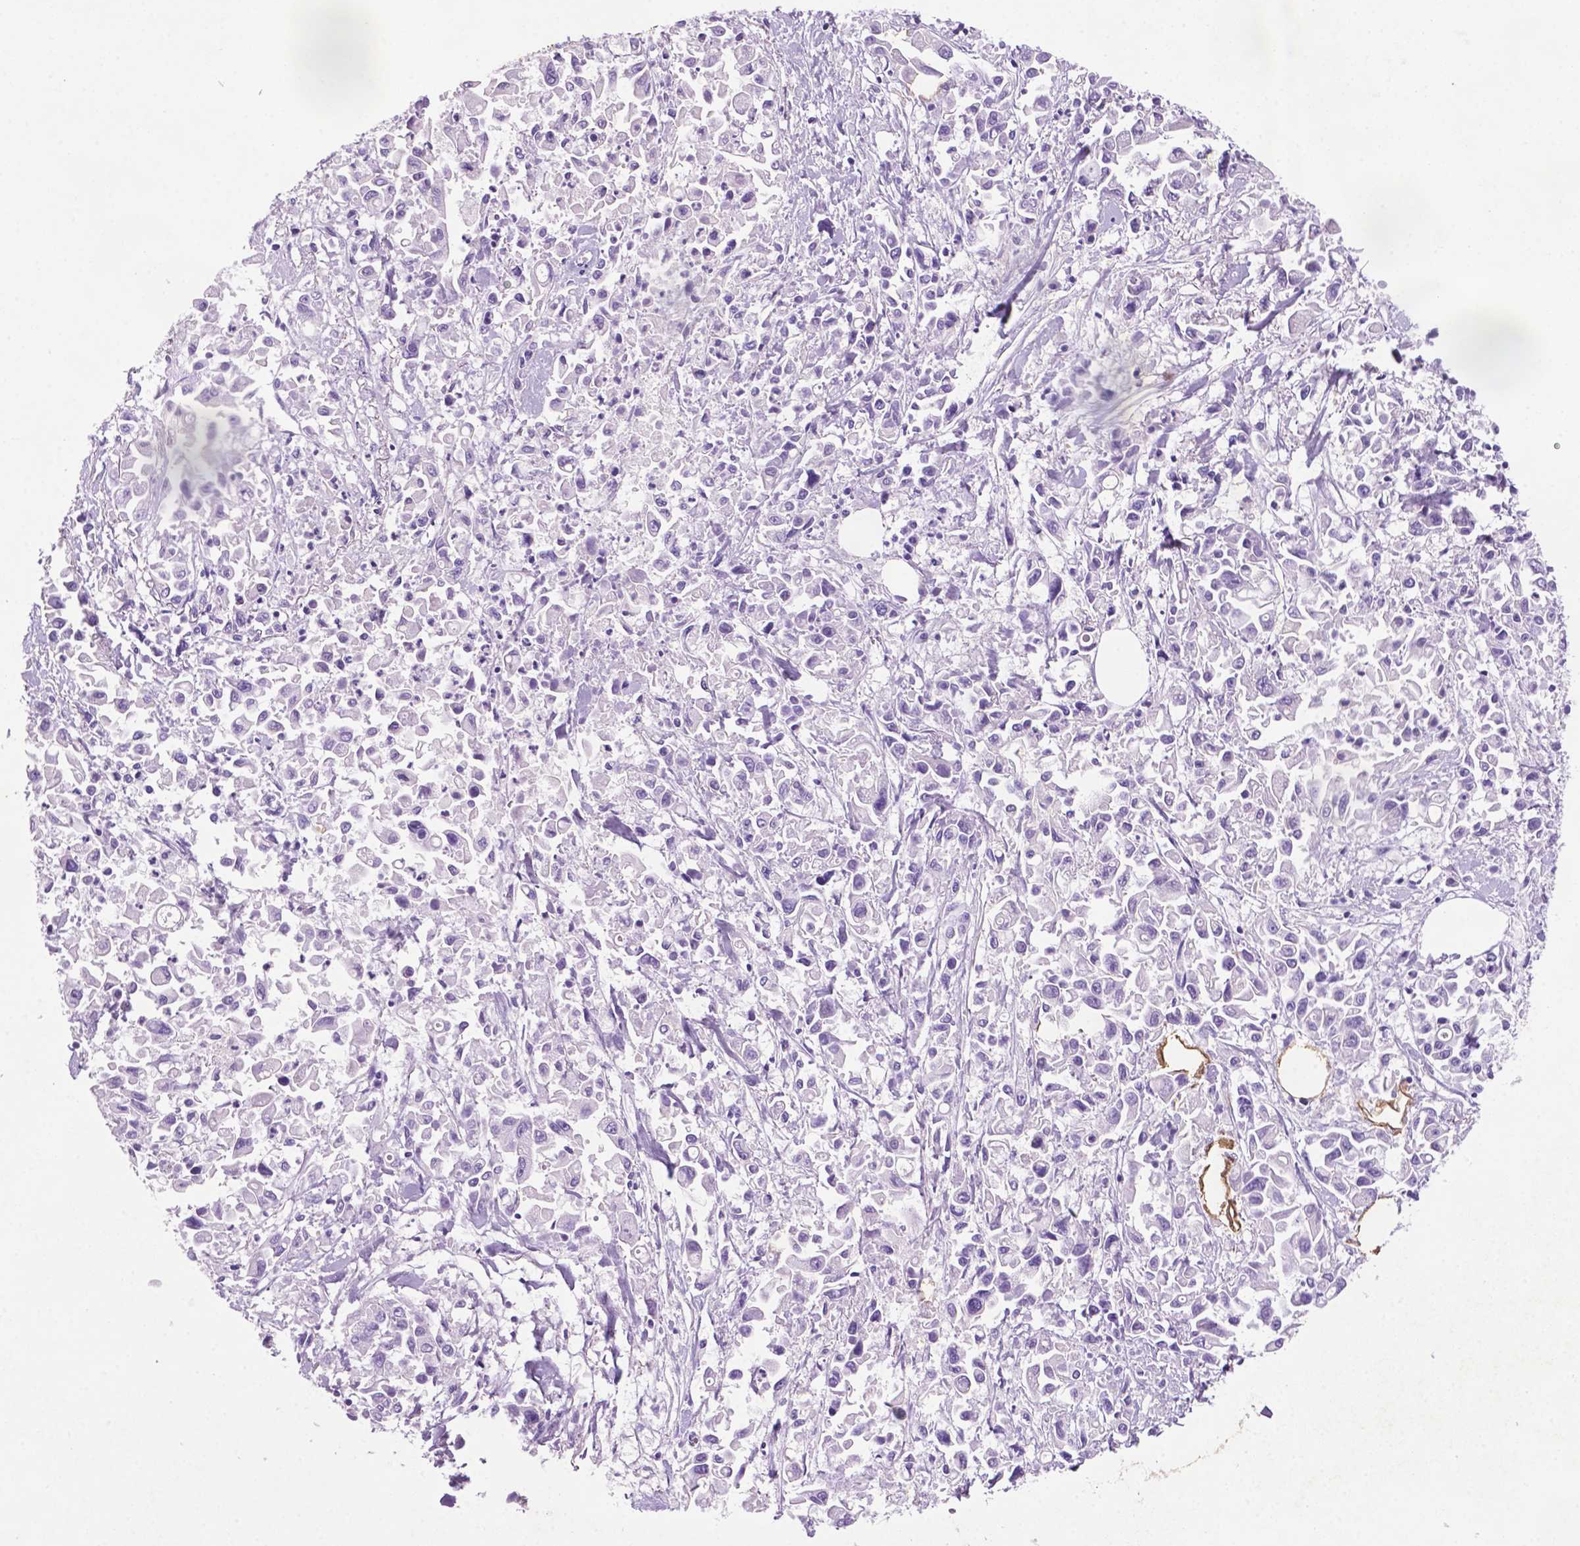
{"staining": {"intensity": "negative", "quantity": "none", "location": "none"}, "tissue": "pancreatic cancer", "cell_type": "Tumor cells", "image_type": "cancer", "snomed": [{"axis": "morphology", "description": "Adenocarcinoma, NOS"}, {"axis": "topography", "description": "Pancreas"}], "caption": "Immunohistochemistry image of neoplastic tissue: human adenocarcinoma (pancreatic) stained with DAB (3,3'-diaminobenzidine) shows no significant protein expression in tumor cells.", "gene": "C18orf21", "patient": {"sex": "female", "age": 83}}